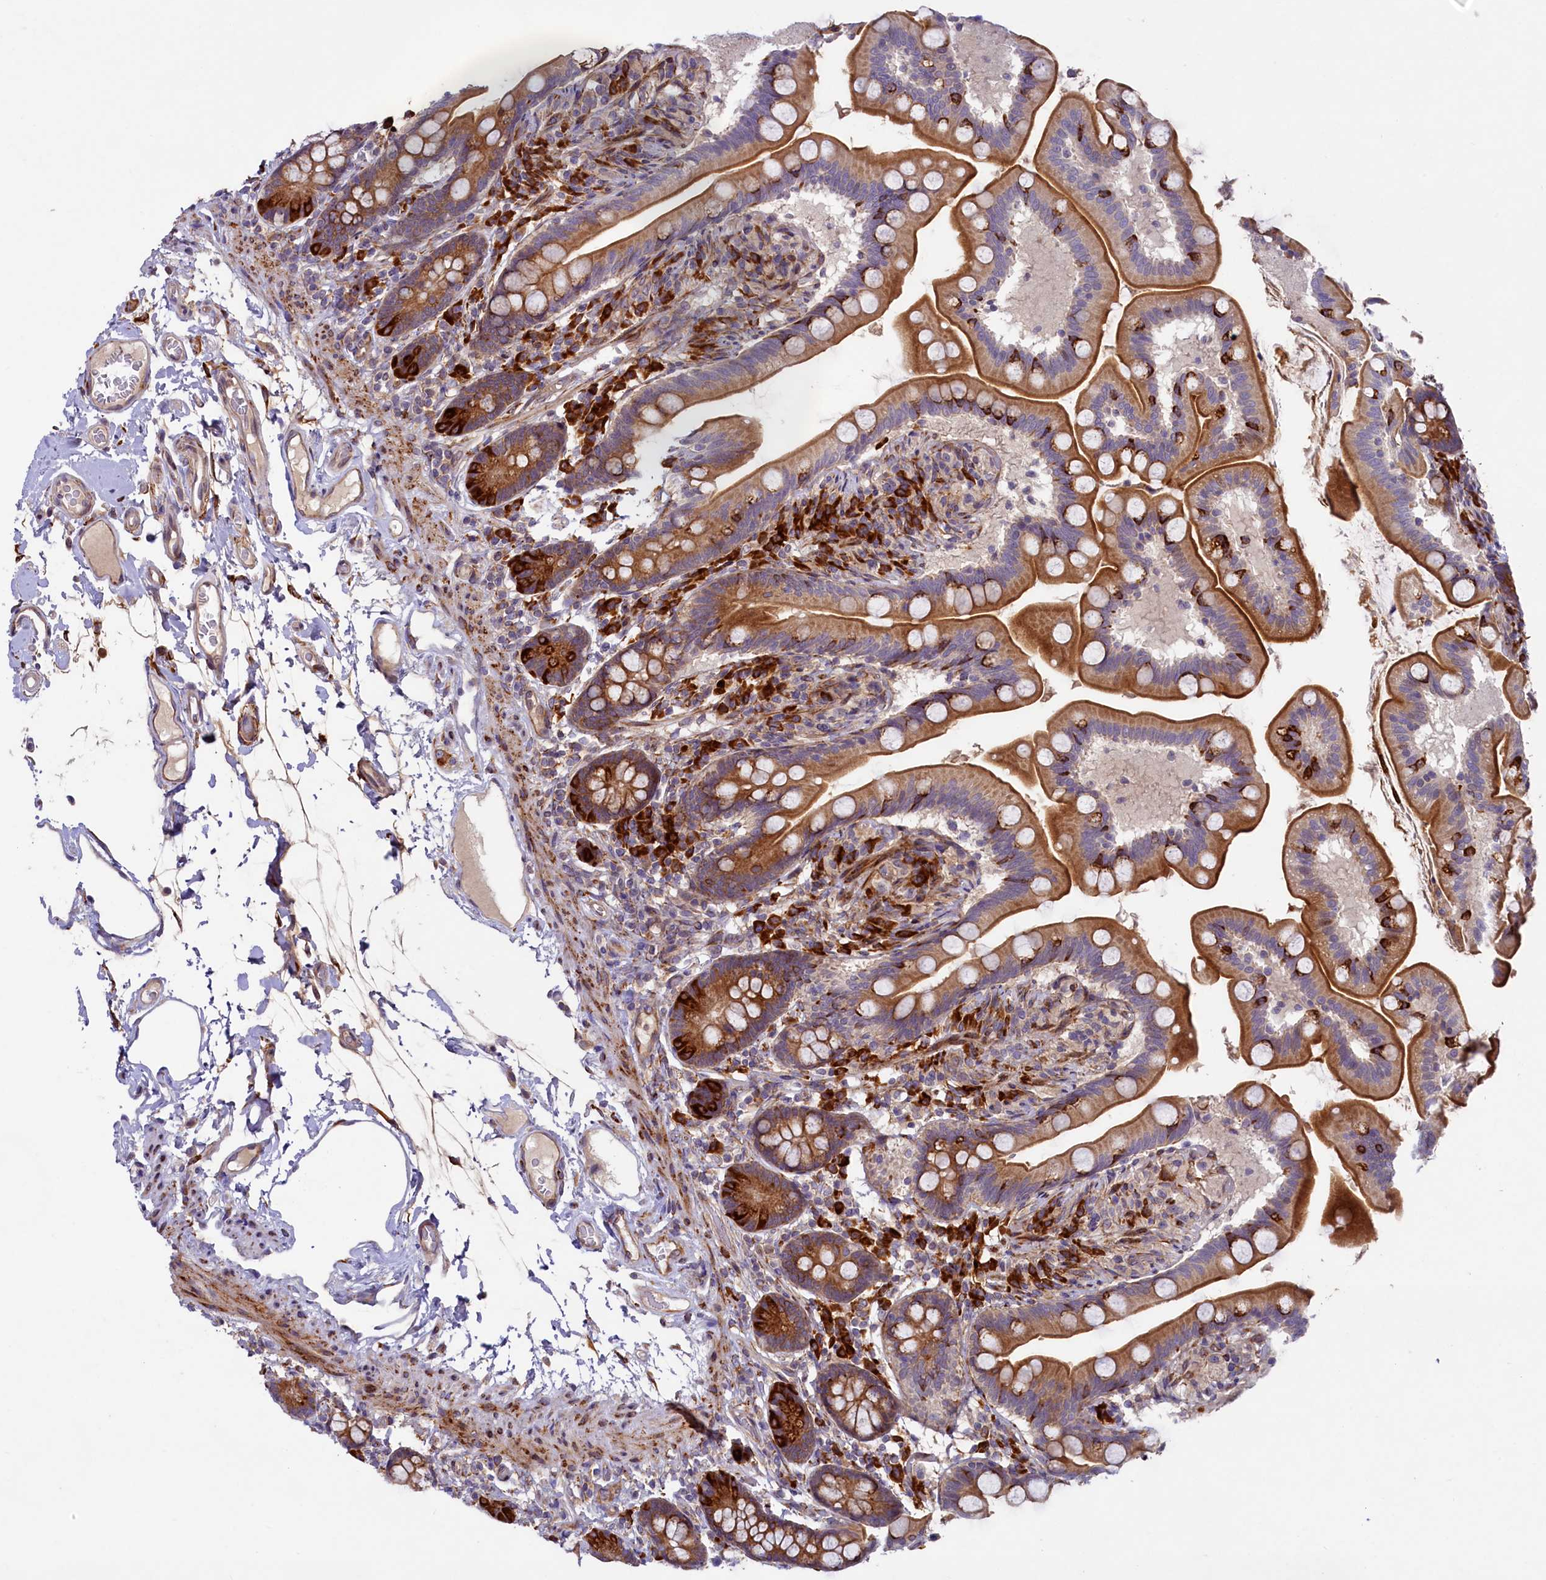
{"staining": {"intensity": "strong", "quantity": ">75%", "location": "cytoplasmic/membranous"}, "tissue": "small intestine", "cell_type": "Glandular cells", "image_type": "normal", "snomed": [{"axis": "morphology", "description": "Normal tissue, NOS"}, {"axis": "topography", "description": "Small intestine"}], "caption": "Immunohistochemistry (IHC) staining of unremarkable small intestine, which exhibits high levels of strong cytoplasmic/membranous positivity in approximately >75% of glandular cells indicating strong cytoplasmic/membranous protein expression. The staining was performed using DAB (brown) for protein detection and nuclei were counterstained in hematoxylin (blue).", "gene": "SSC5D", "patient": {"sex": "female", "age": 64}}